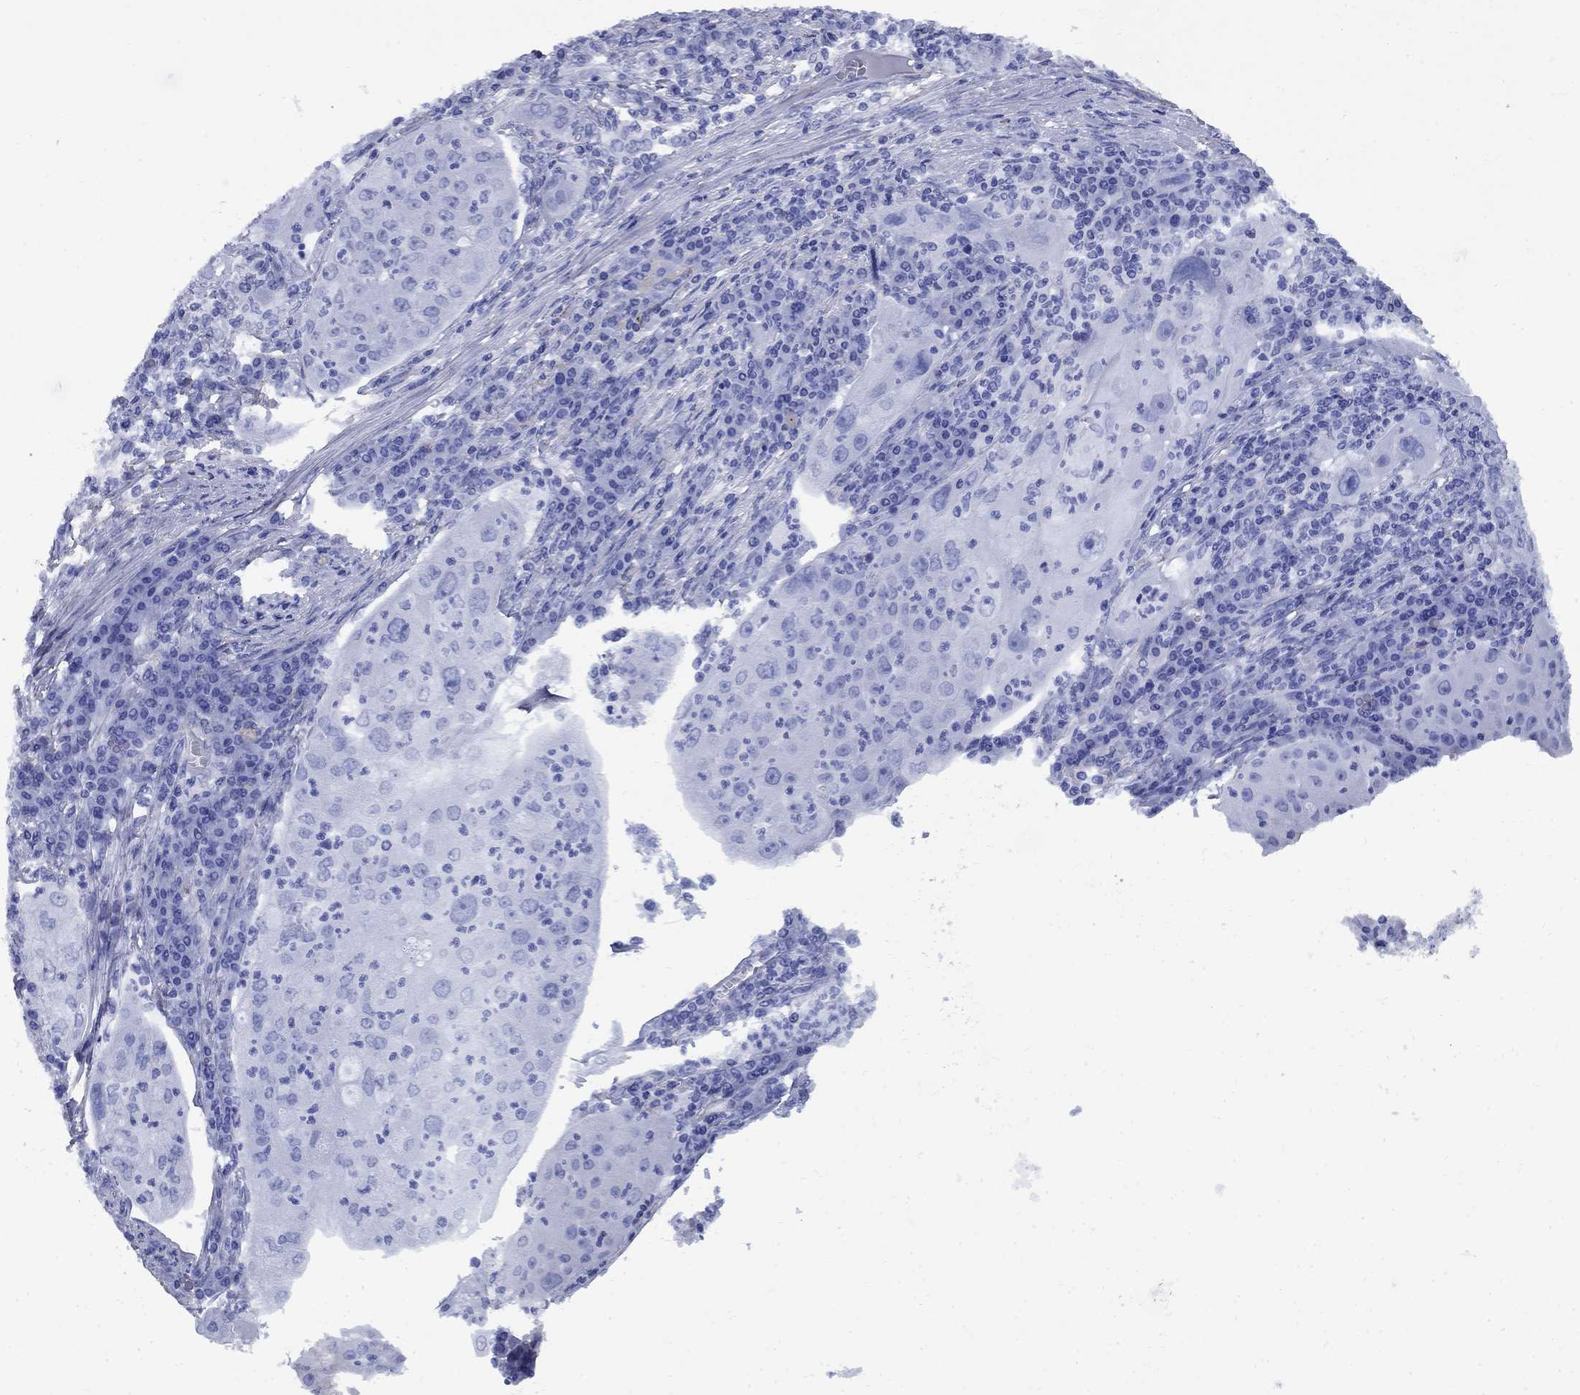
{"staining": {"intensity": "negative", "quantity": "none", "location": "none"}, "tissue": "lung cancer", "cell_type": "Tumor cells", "image_type": "cancer", "snomed": [{"axis": "morphology", "description": "Squamous cell carcinoma, NOS"}, {"axis": "topography", "description": "Lung"}], "caption": "An image of lung cancer (squamous cell carcinoma) stained for a protein displays no brown staining in tumor cells.", "gene": "VTN", "patient": {"sex": "female", "age": 59}}